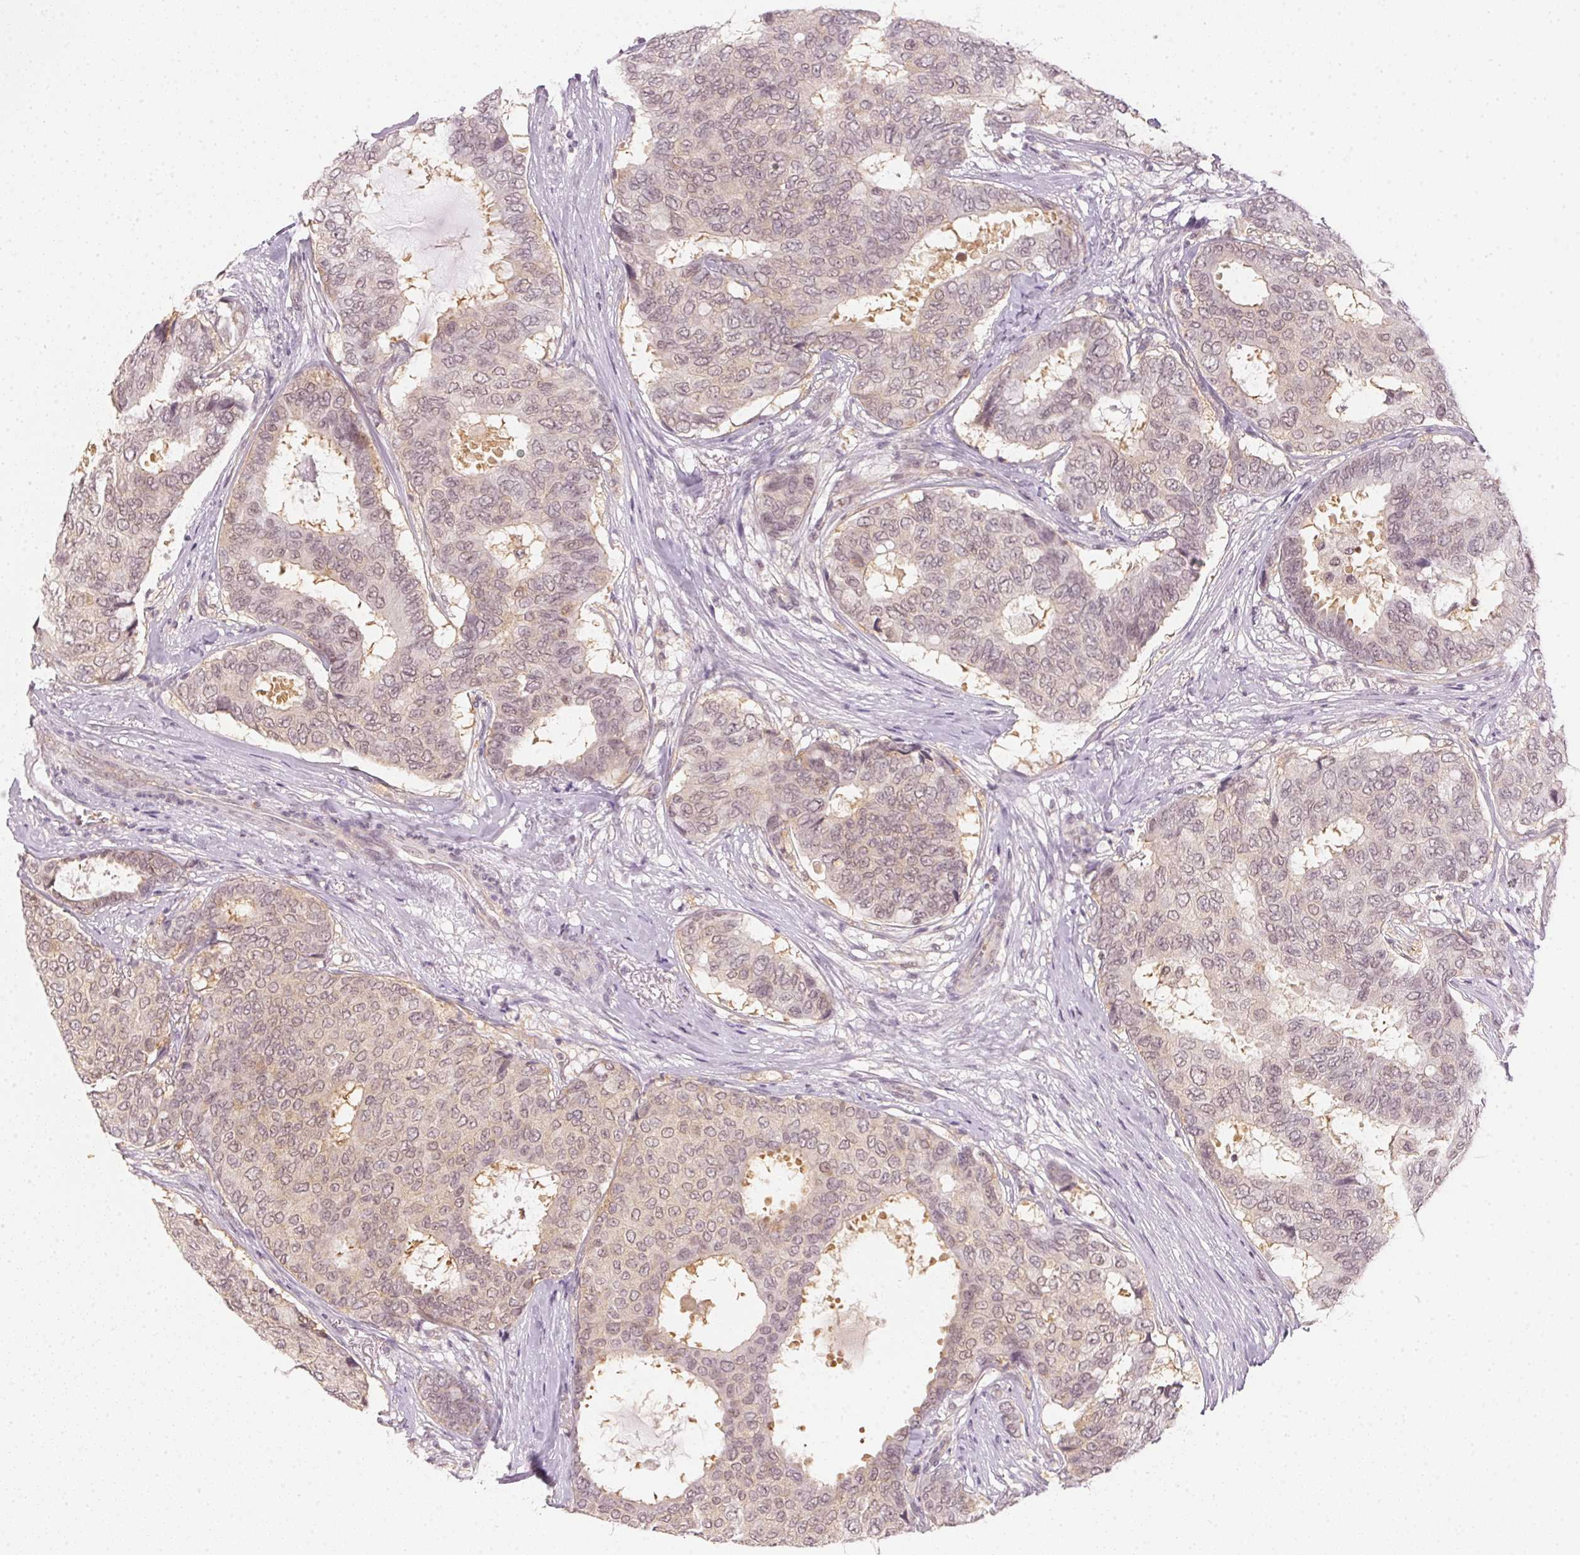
{"staining": {"intensity": "weak", "quantity": "25%-75%", "location": "nuclear"}, "tissue": "breast cancer", "cell_type": "Tumor cells", "image_type": "cancer", "snomed": [{"axis": "morphology", "description": "Duct carcinoma"}, {"axis": "topography", "description": "Breast"}], "caption": "Immunohistochemical staining of breast intraductal carcinoma demonstrates low levels of weak nuclear protein positivity in about 25%-75% of tumor cells.", "gene": "KPRP", "patient": {"sex": "female", "age": 75}}